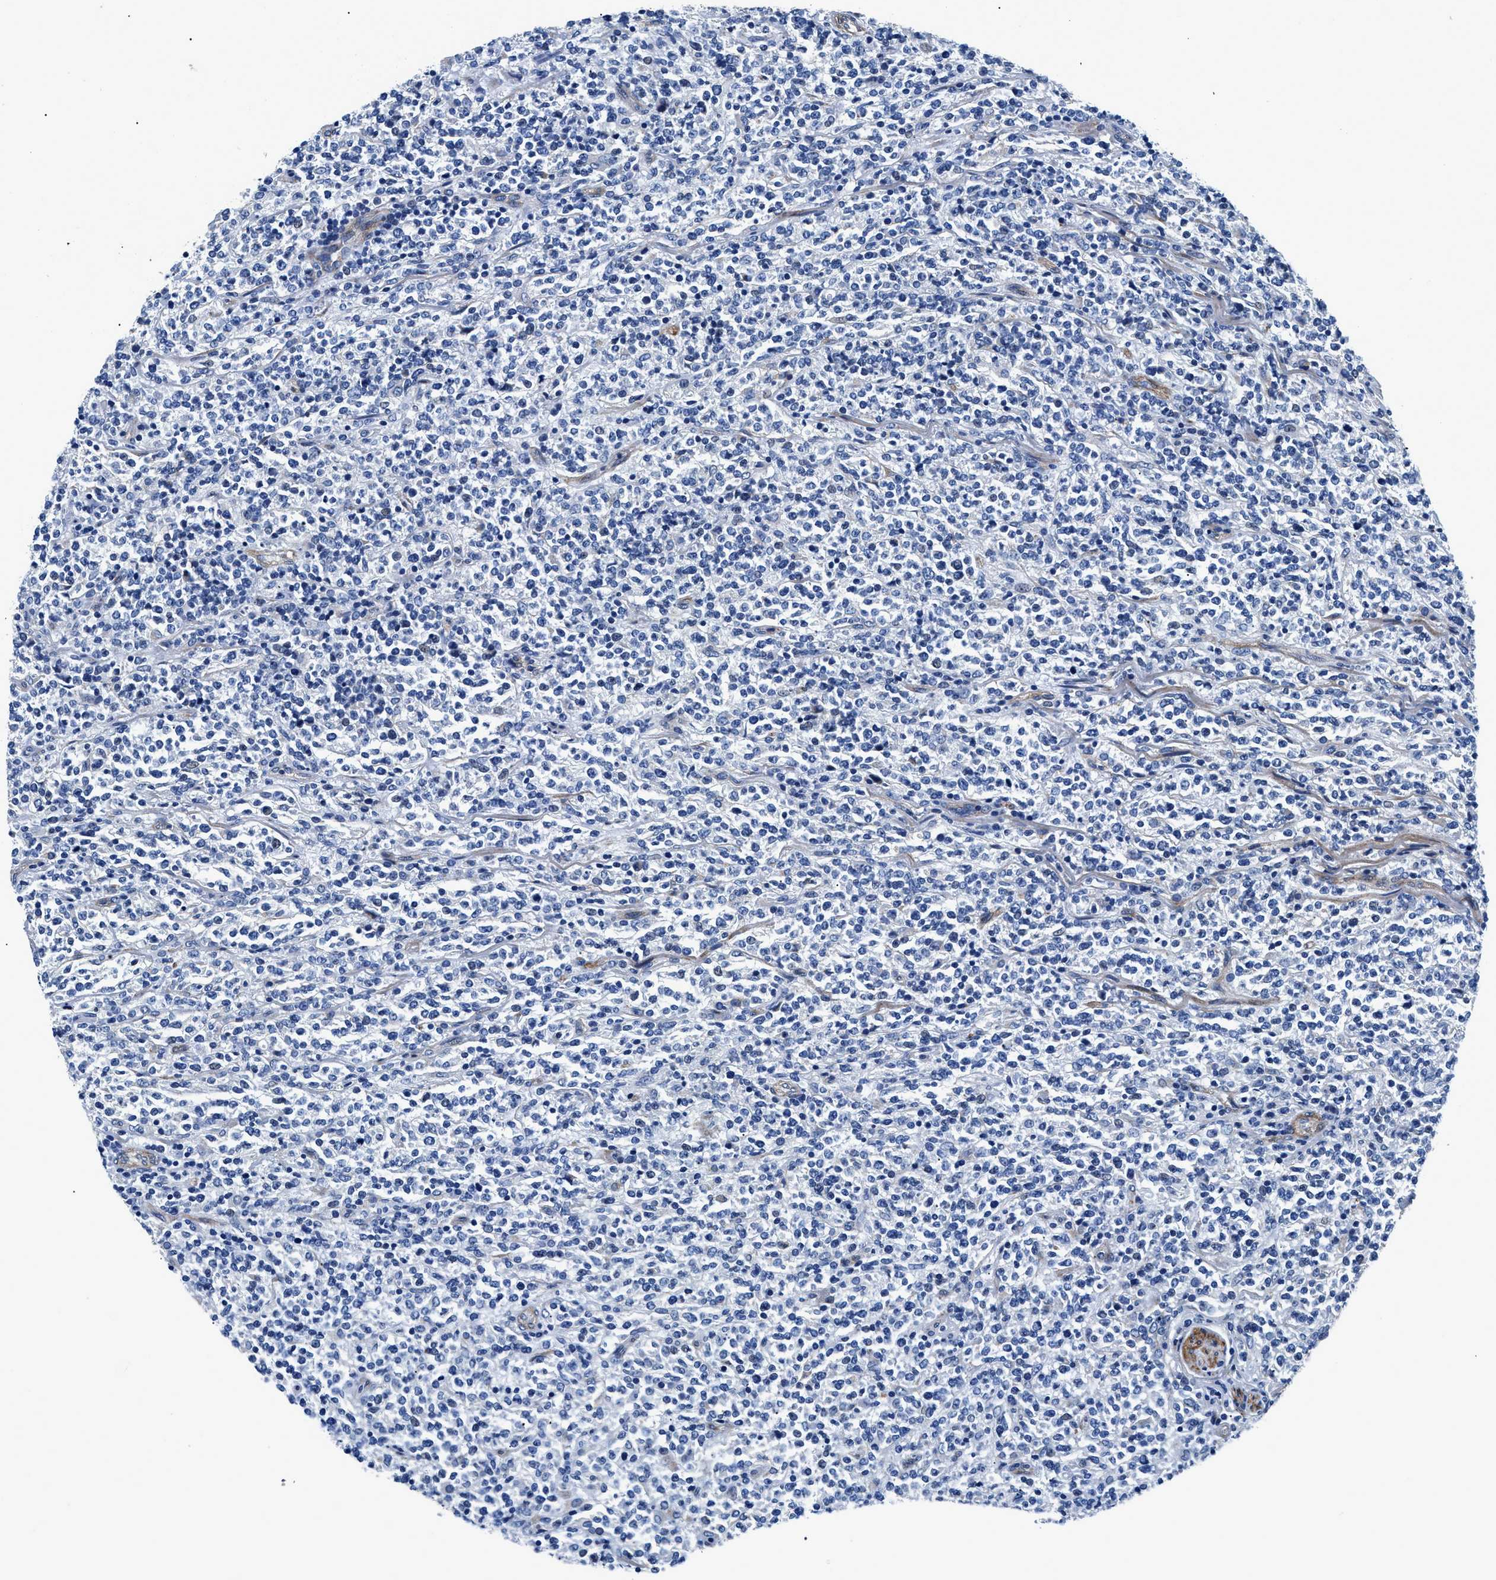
{"staining": {"intensity": "negative", "quantity": "none", "location": "none"}, "tissue": "lymphoma", "cell_type": "Tumor cells", "image_type": "cancer", "snomed": [{"axis": "morphology", "description": "Malignant lymphoma, non-Hodgkin's type, High grade"}, {"axis": "topography", "description": "Soft tissue"}], "caption": "The micrograph exhibits no significant staining in tumor cells of high-grade malignant lymphoma, non-Hodgkin's type. (DAB (3,3'-diaminobenzidine) immunohistochemistry visualized using brightfield microscopy, high magnification).", "gene": "DAG1", "patient": {"sex": "male", "age": 18}}